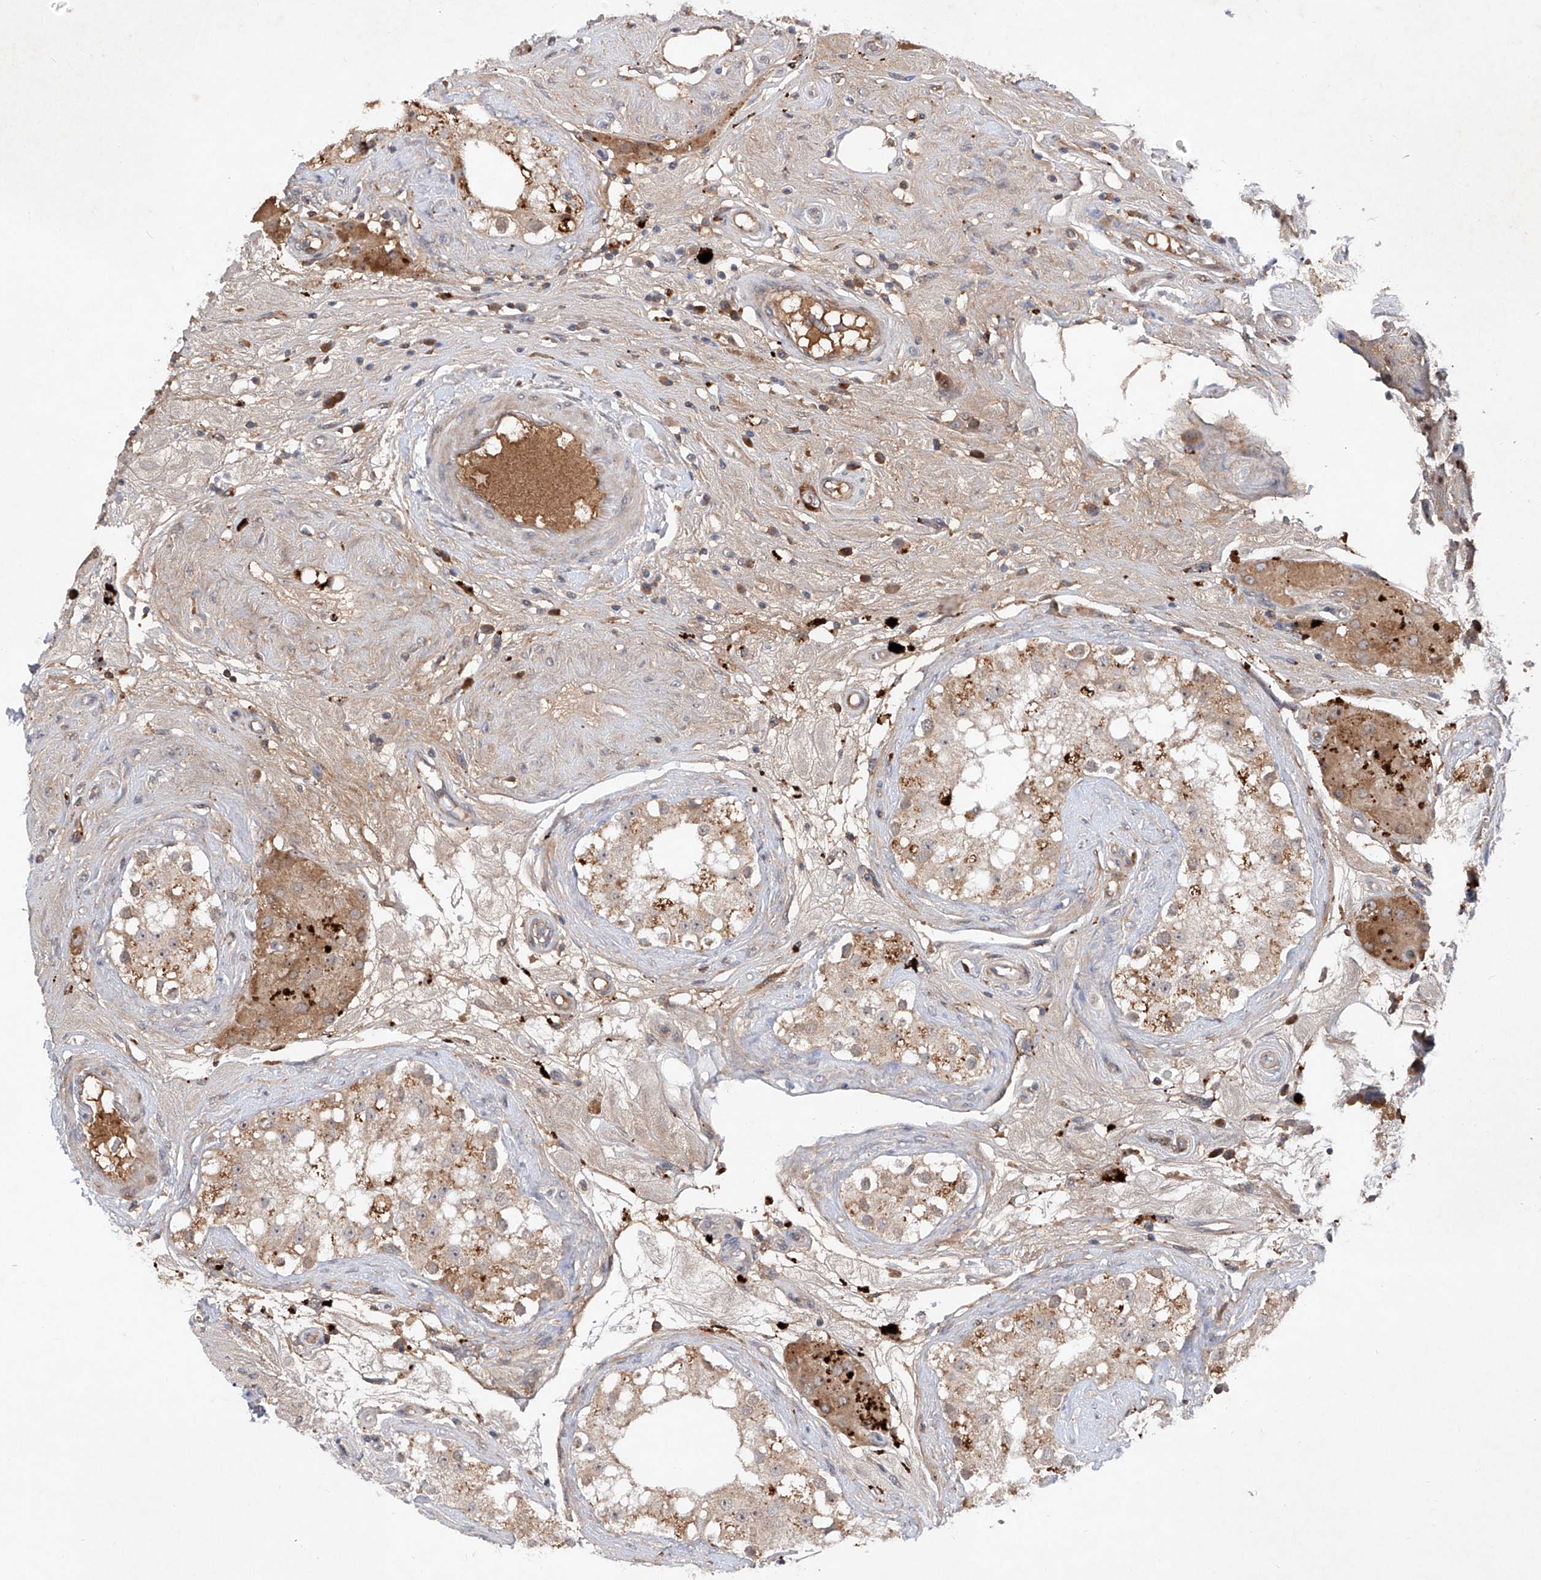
{"staining": {"intensity": "weak", "quantity": "25%-75%", "location": "cytoplasmic/membranous"}, "tissue": "testis", "cell_type": "Cells in seminiferous ducts", "image_type": "normal", "snomed": [{"axis": "morphology", "description": "Normal tissue, NOS"}, {"axis": "topography", "description": "Testis"}], "caption": "Immunohistochemistry (DAB) staining of benign human testis shows weak cytoplasmic/membranous protein staining in approximately 25%-75% of cells in seminiferous ducts.", "gene": "FAM135A", "patient": {"sex": "male", "age": 84}}